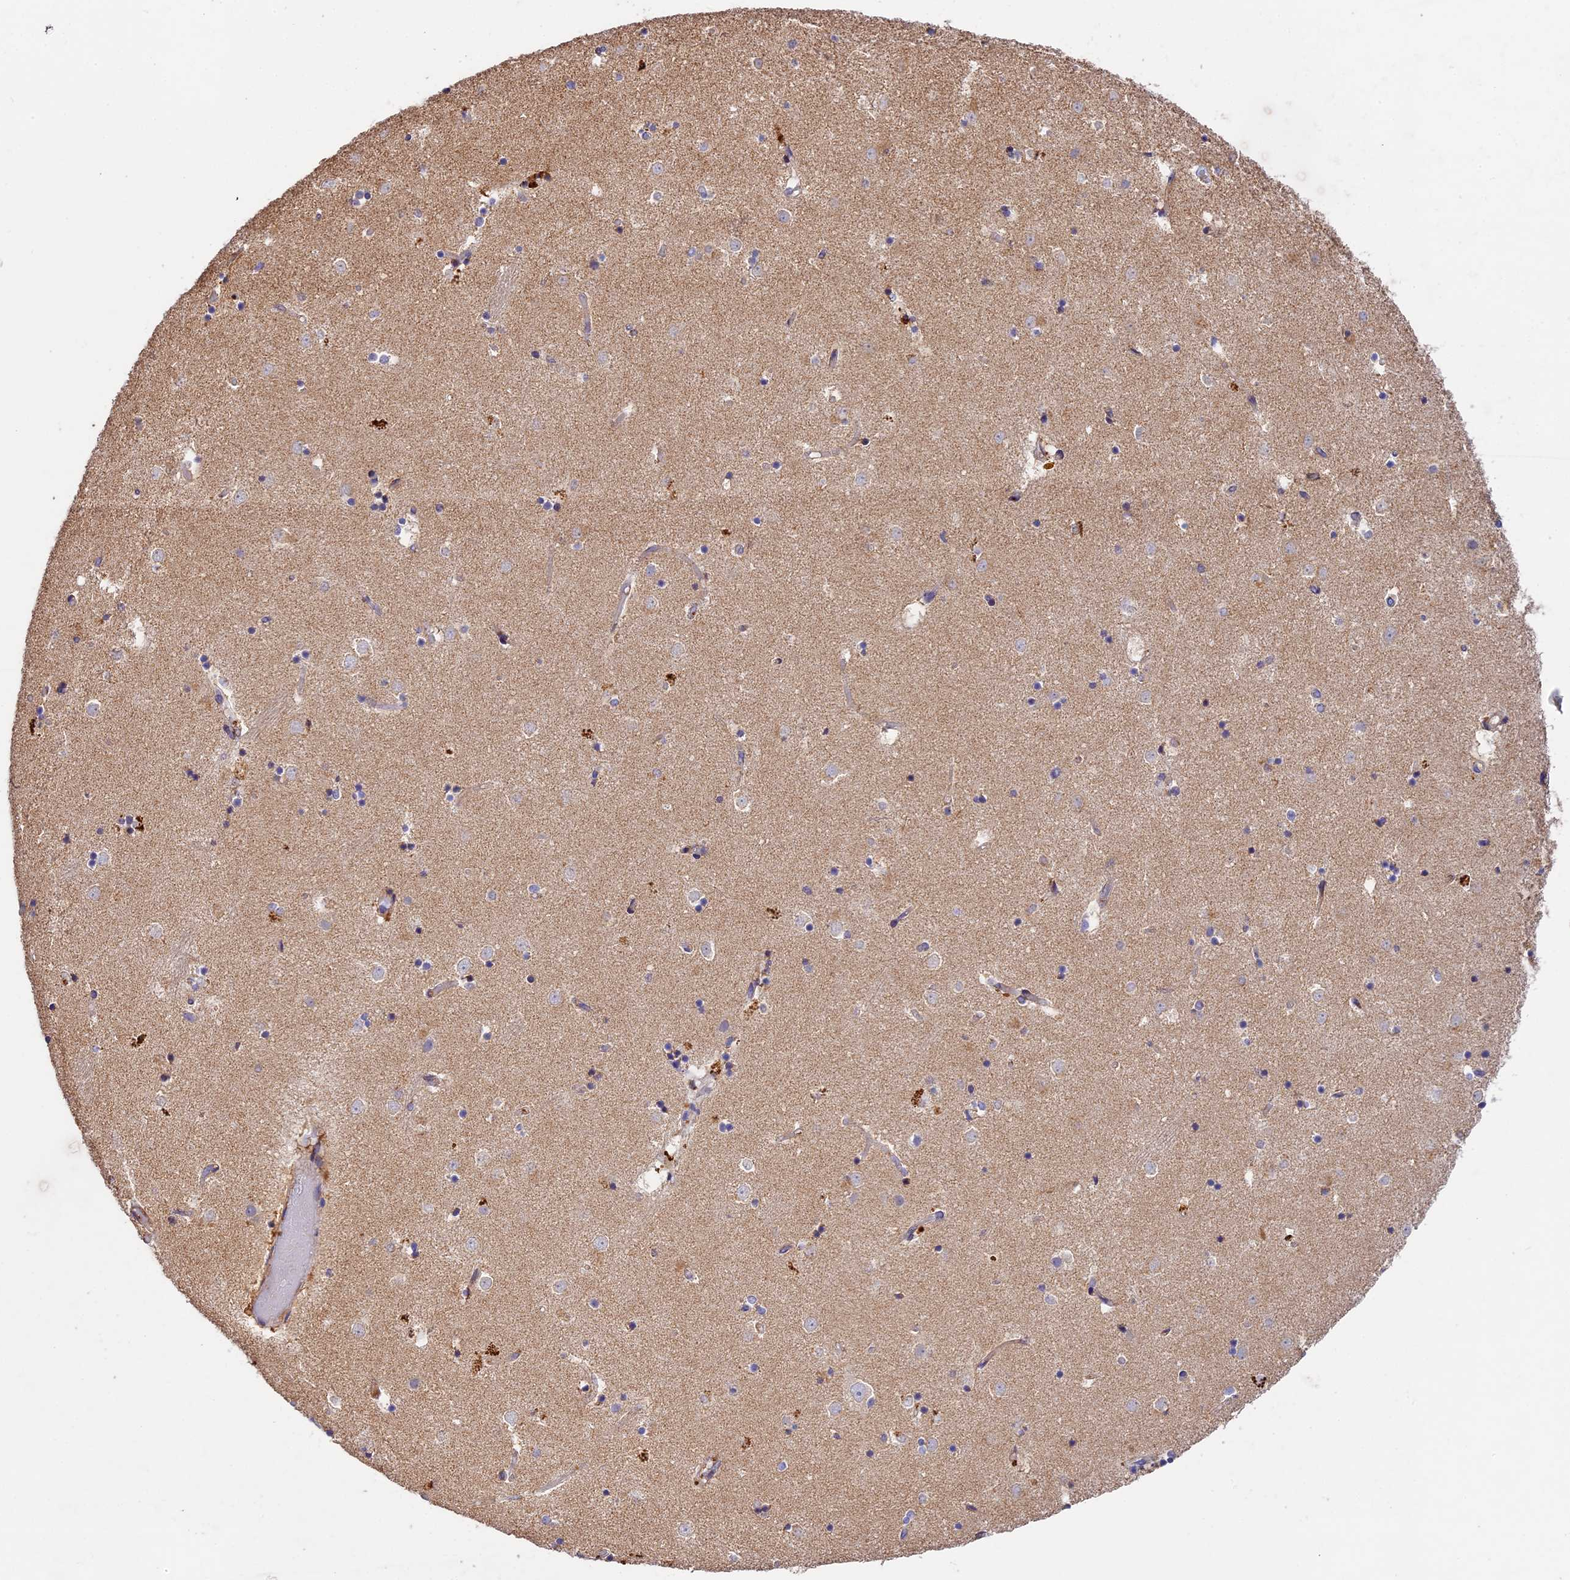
{"staining": {"intensity": "weak", "quantity": "25%-75%", "location": "cytoplasmic/membranous"}, "tissue": "caudate", "cell_type": "Glial cells", "image_type": "normal", "snomed": [{"axis": "morphology", "description": "Normal tissue, NOS"}, {"axis": "topography", "description": "Lateral ventricle wall"}], "caption": "A low amount of weak cytoplasmic/membranous staining is identified in approximately 25%-75% of glial cells in unremarkable caudate.", "gene": "OCEL1", "patient": {"sex": "female", "age": 52}}